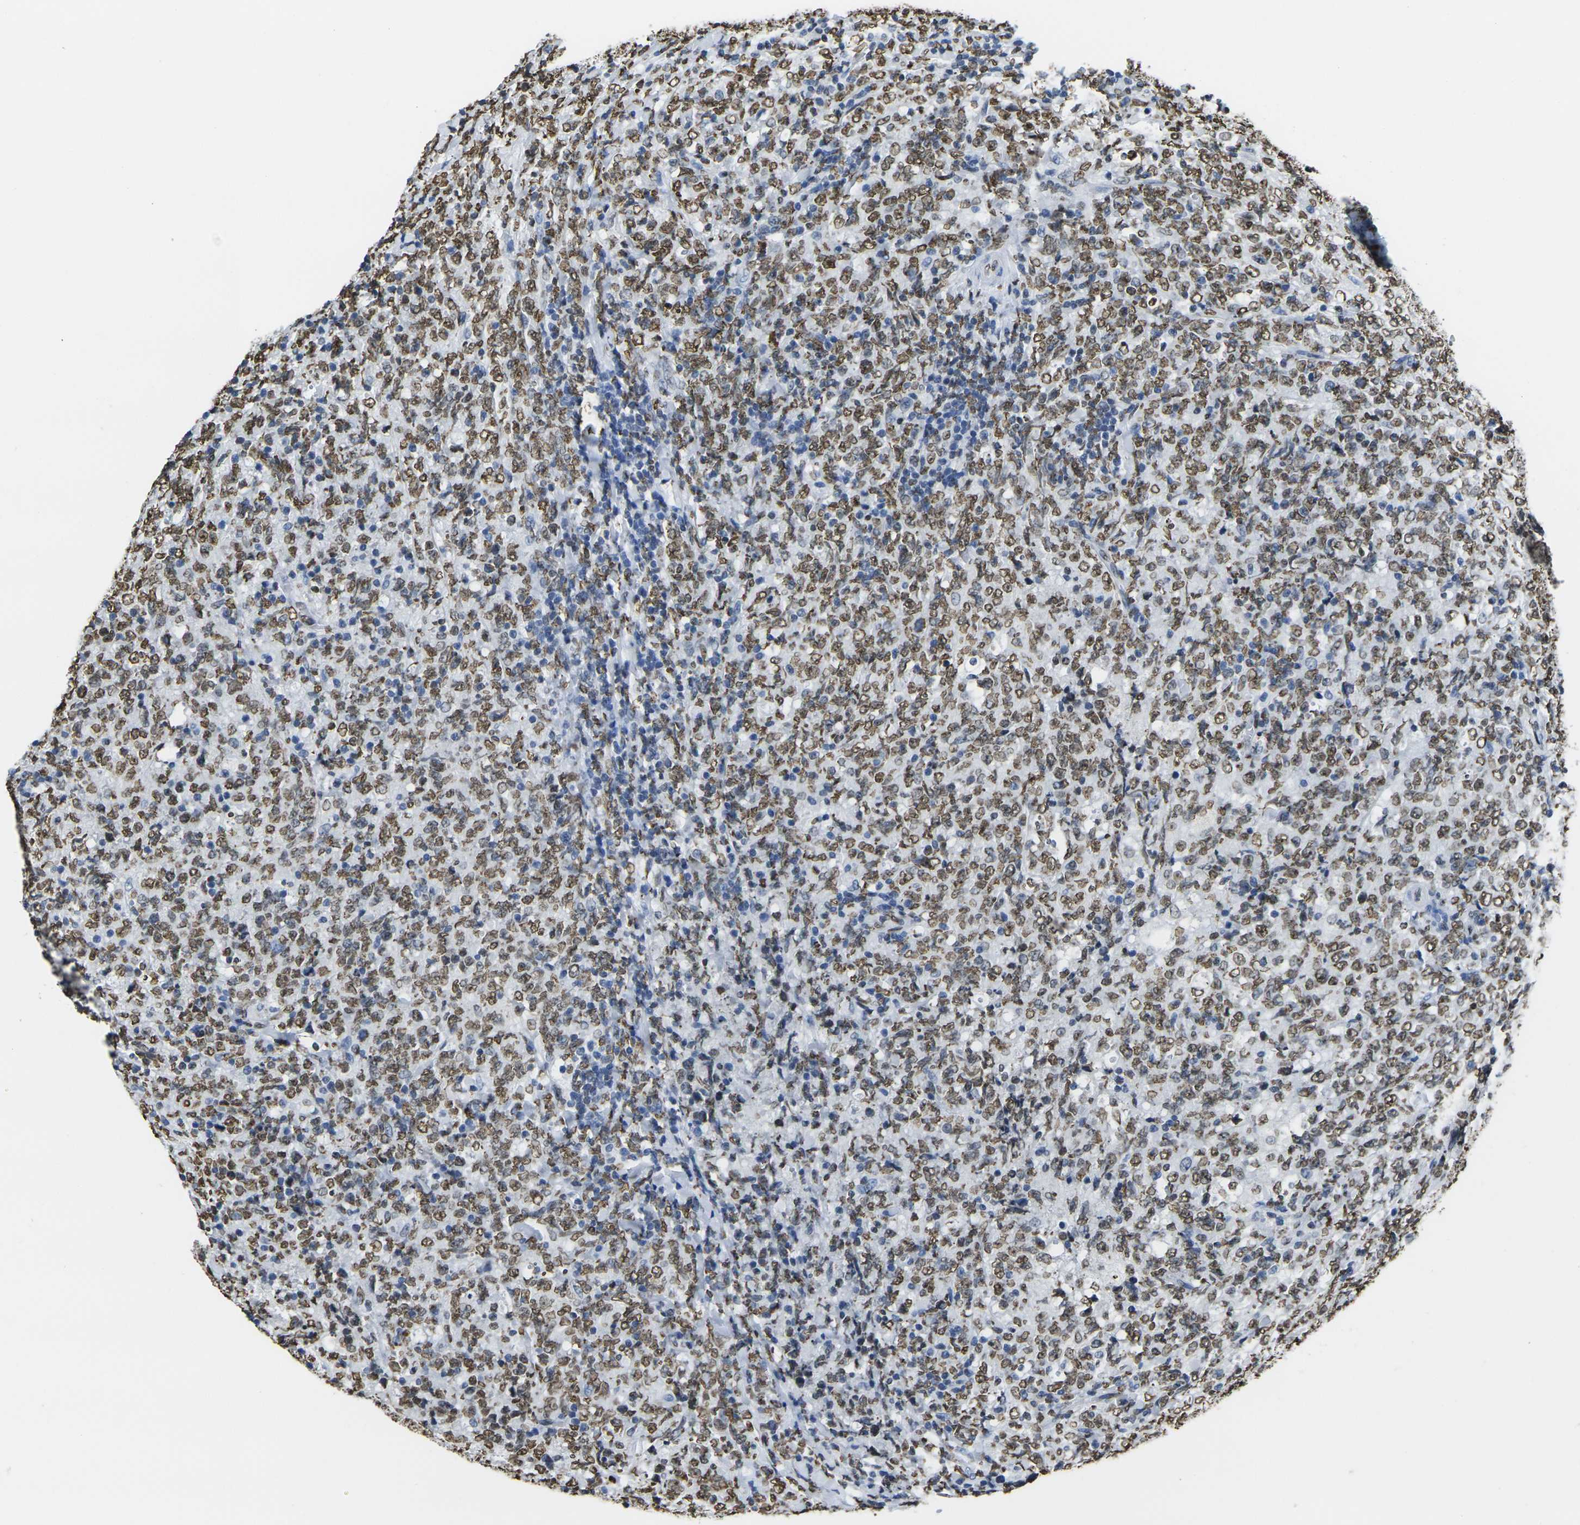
{"staining": {"intensity": "strong", "quantity": ">75%", "location": "nuclear"}, "tissue": "lymphoma", "cell_type": "Tumor cells", "image_type": "cancer", "snomed": [{"axis": "morphology", "description": "Malignant lymphoma, non-Hodgkin's type, High grade"}, {"axis": "topography", "description": "Tonsil"}], "caption": "High-grade malignant lymphoma, non-Hodgkin's type tissue displays strong nuclear positivity in about >75% of tumor cells, visualized by immunohistochemistry. (IHC, brightfield microscopy, high magnification).", "gene": "DRAXIN", "patient": {"sex": "female", "age": 36}}